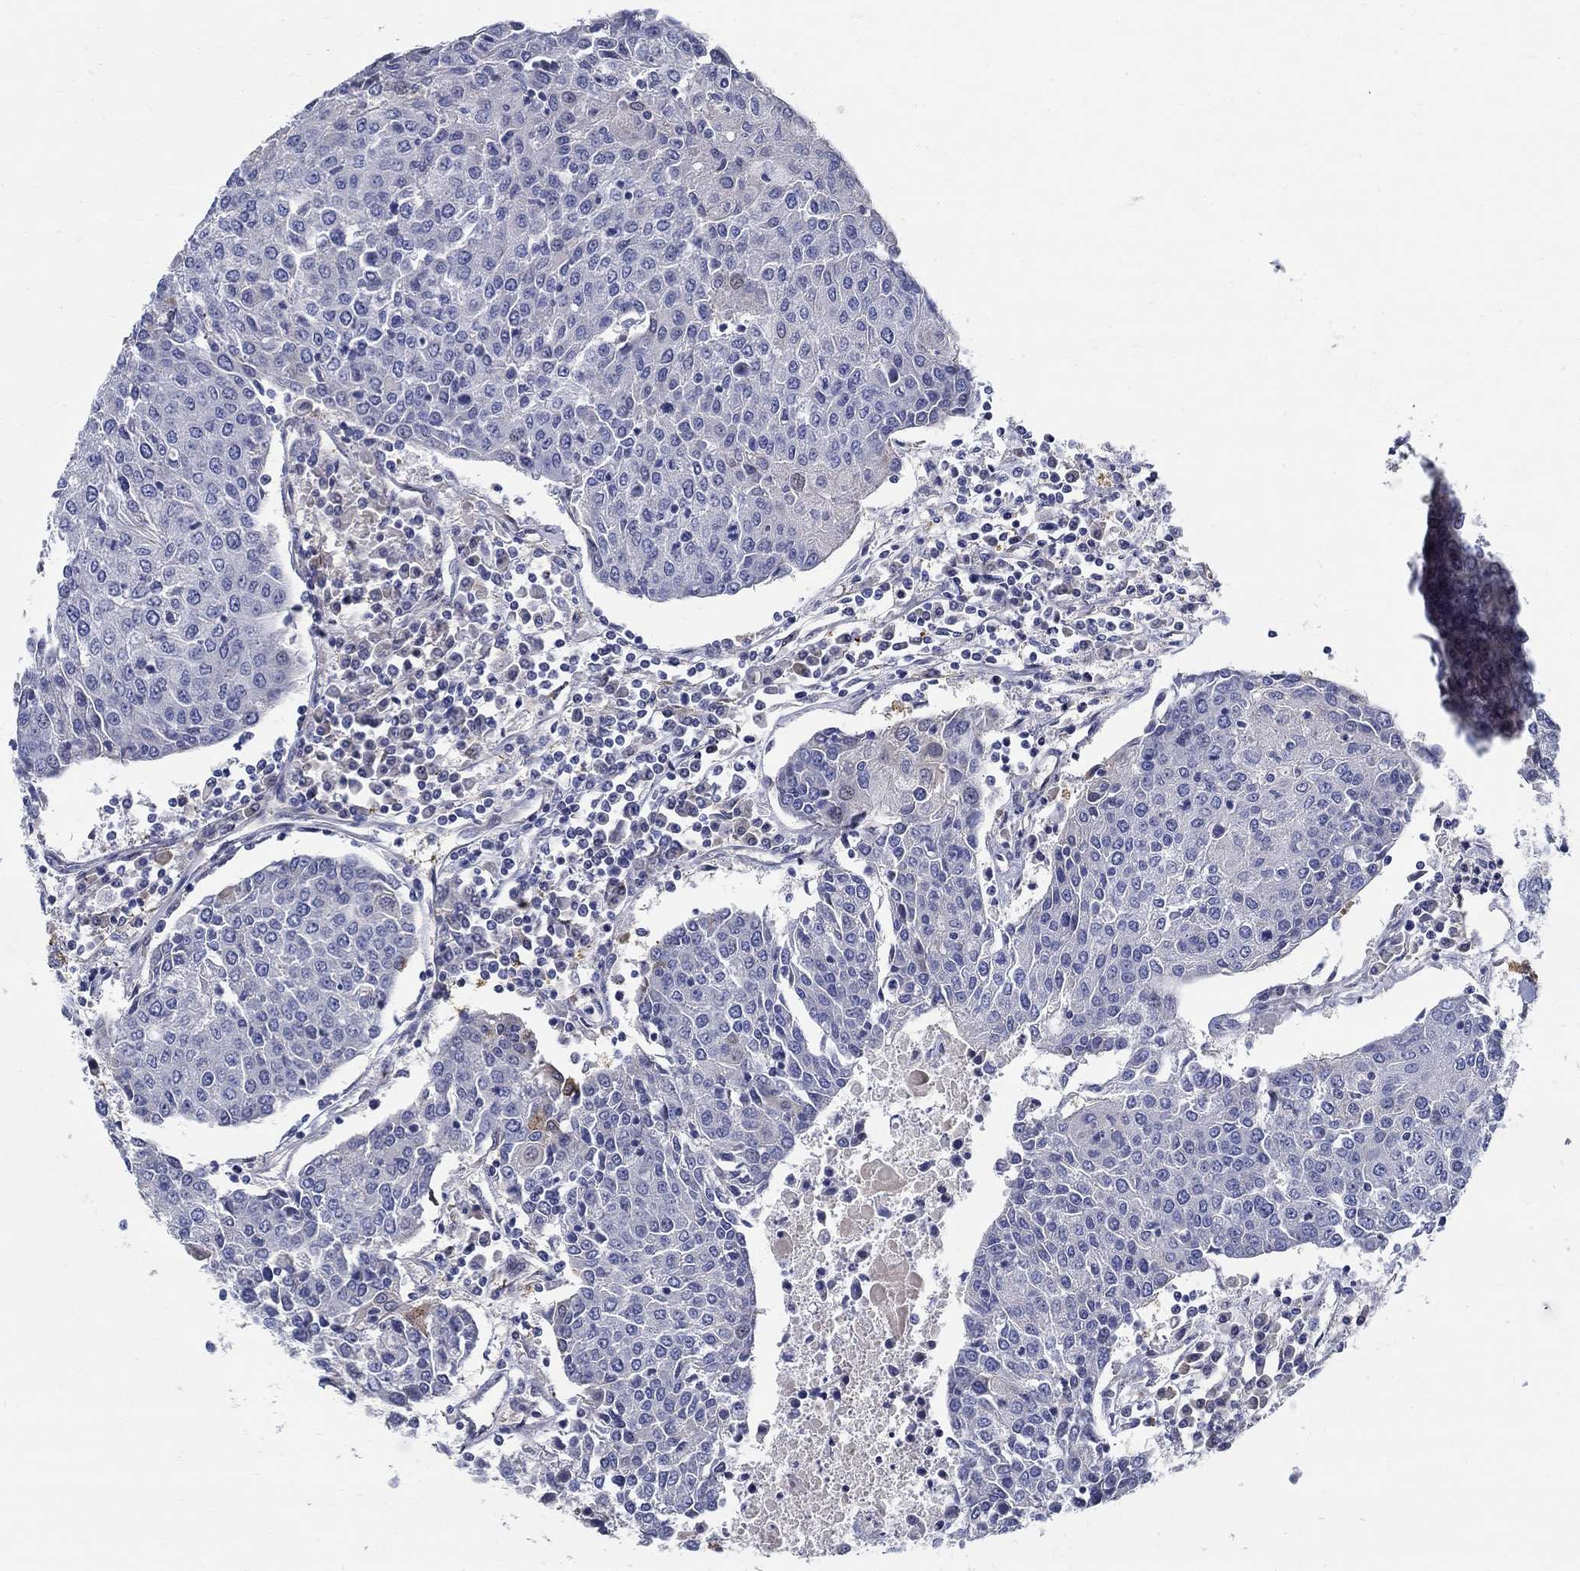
{"staining": {"intensity": "negative", "quantity": "none", "location": "none"}, "tissue": "urothelial cancer", "cell_type": "Tumor cells", "image_type": "cancer", "snomed": [{"axis": "morphology", "description": "Urothelial carcinoma, High grade"}, {"axis": "topography", "description": "Urinary bladder"}], "caption": "Tumor cells are negative for protein expression in human urothelial cancer. (DAB immunohistochemistry (IHC), high magnification).", "gene": "C16orf46", "patient": {"sex": "female", "age": 85}}